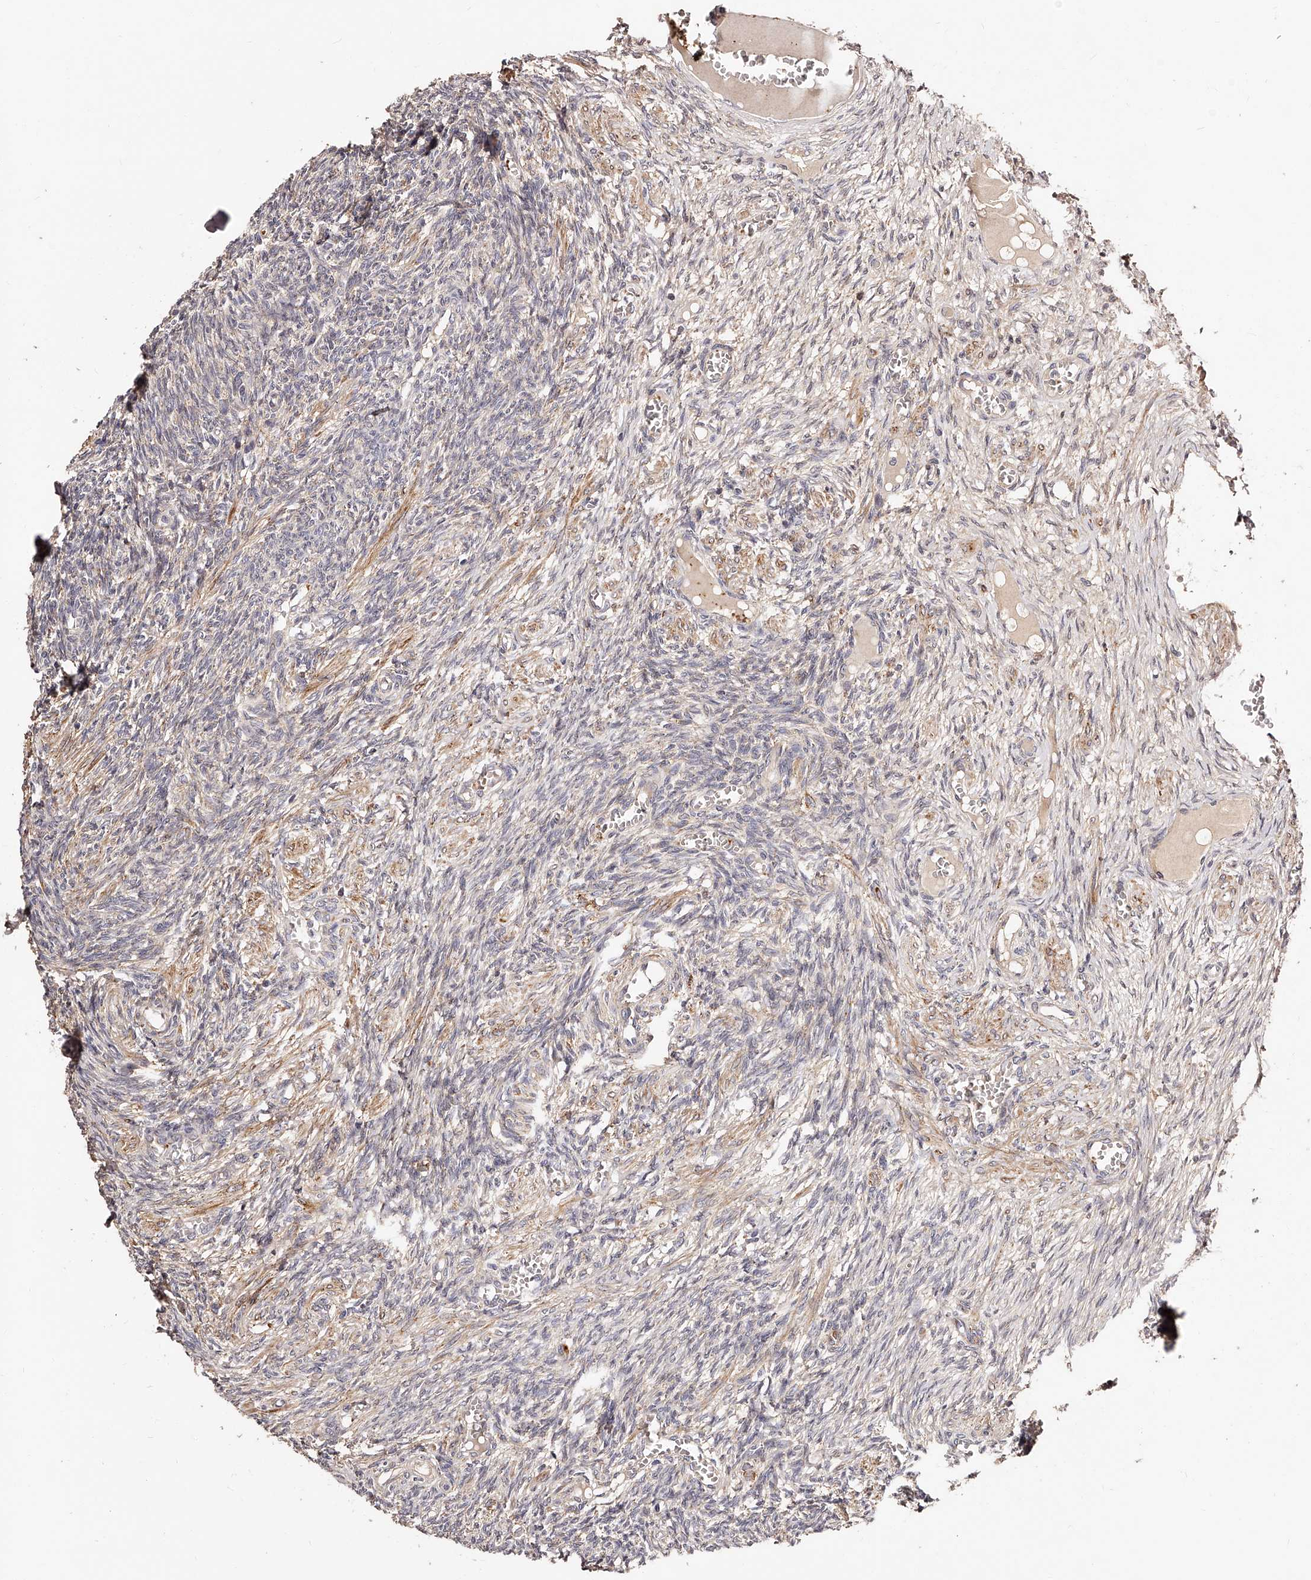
{"staining": {"intensity": "negative", "quantity": "none", "location": "none"}, "tissue": "ovary", "cell_type": "Ovarian stroma cells", "image_type": "normal", "snomed": [{"axis": "morphology", "description": "Normal tissue, NOS"}, {"axis": "topography", "description": "Ovary"}], "caption": "Immunohistochemistry (IHC) photomicrograph of unremarkable human ovary stained for a protein (brown), which displays no positivity in ovarian stroma cells.", "gene": "ZNF502", "patient": {"sex": "female", "age": 27}}